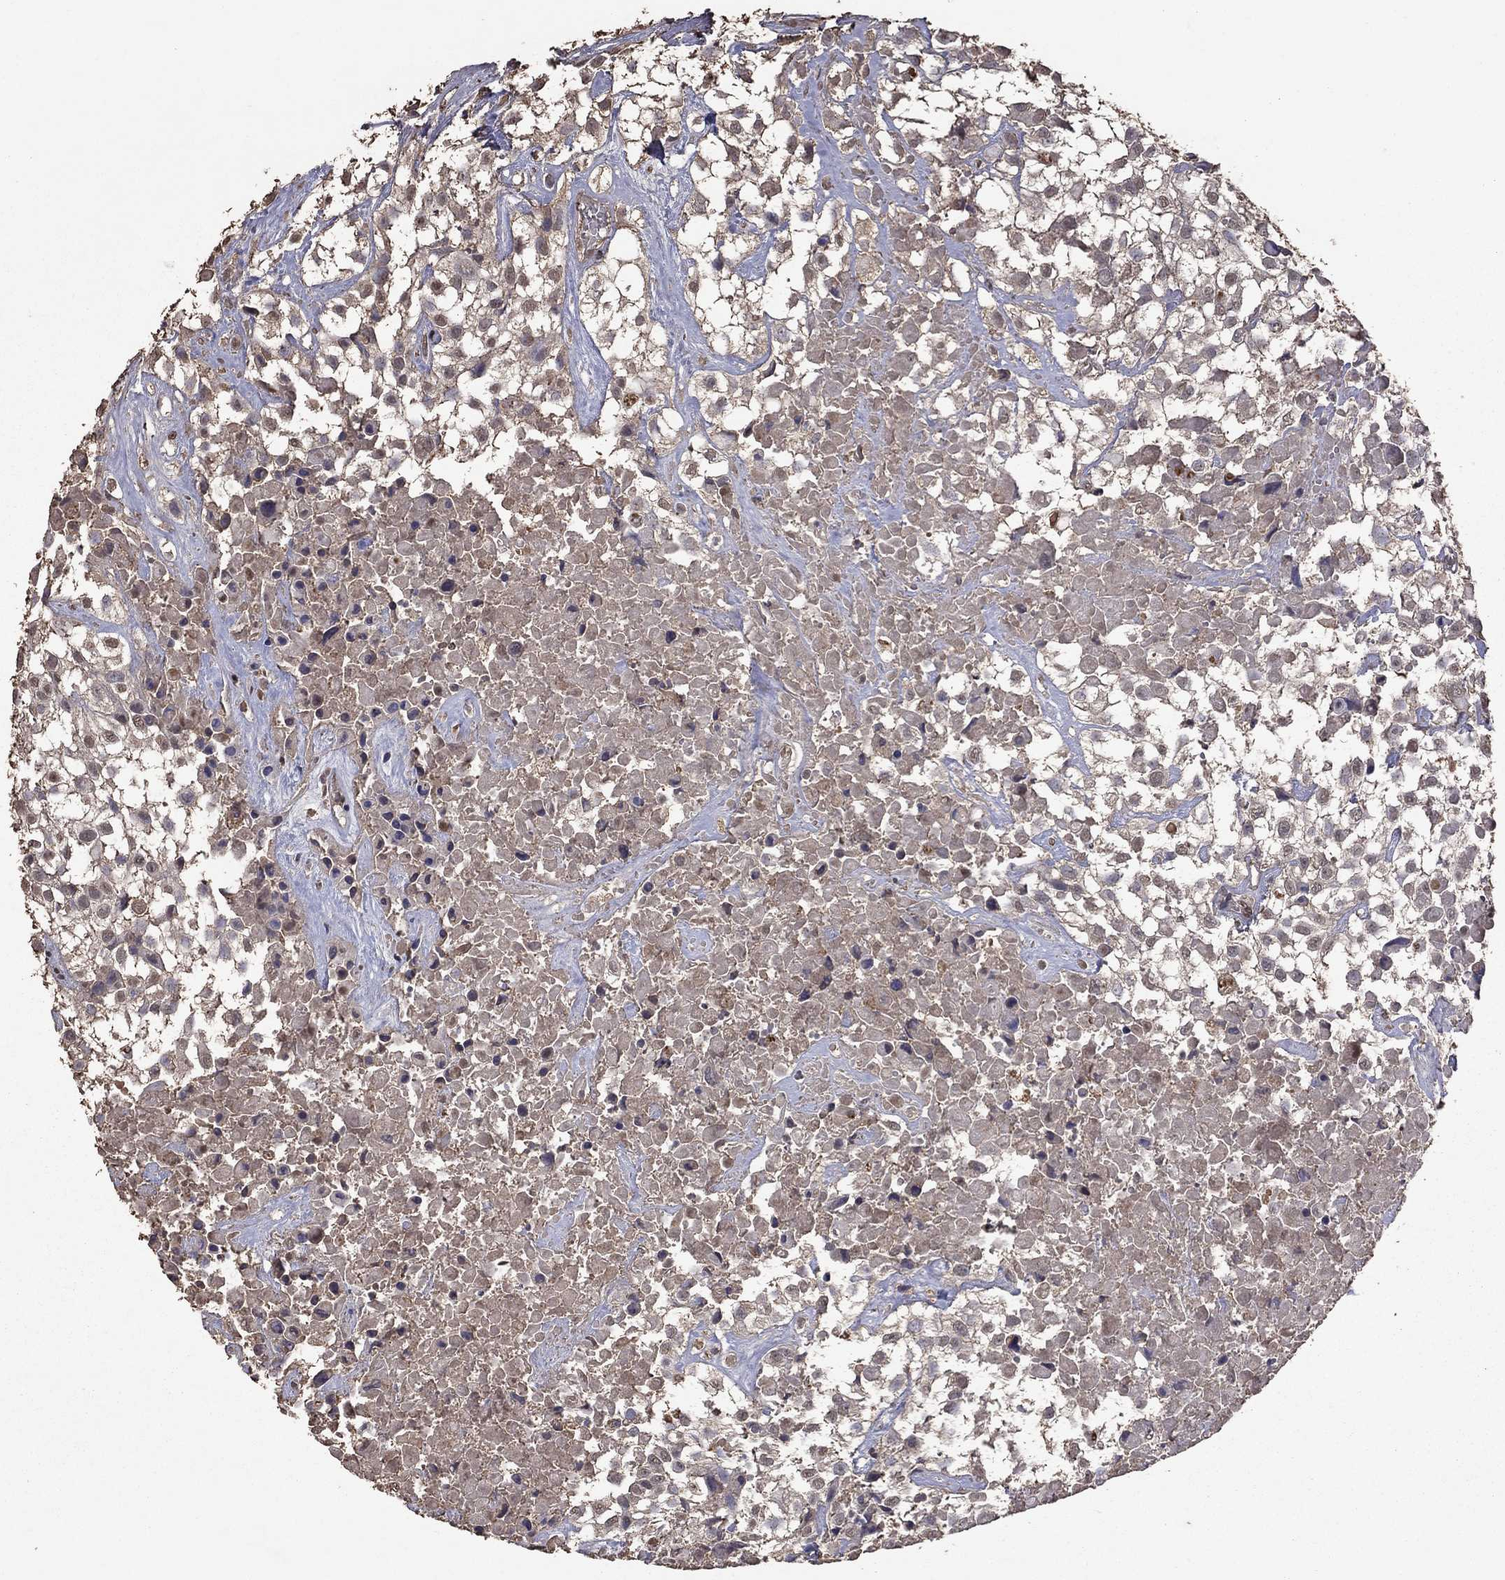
{"staining": {"intensity": "negative", "quantity": "none", "location": "none"}, "tissue": "urothelial cancer", "cell_type": "Tumor cells", "image_type": "cancer", "snomed": [{"axis": "morphology", "description": "Urothelial carcinoma, High grade"}, {"axis": "topography", "description": "Urinary bladder"}], "caption": "There is no significant positivity in tumor cells of urothelial cancer. The staining is performed using DAB (3,3'-diaminobenzidine) brown chromogen with nuclei counter-stained in using hematoxylin.", "gene": "SERPINA5", "patient": {"sex": "male", "age": 56}}